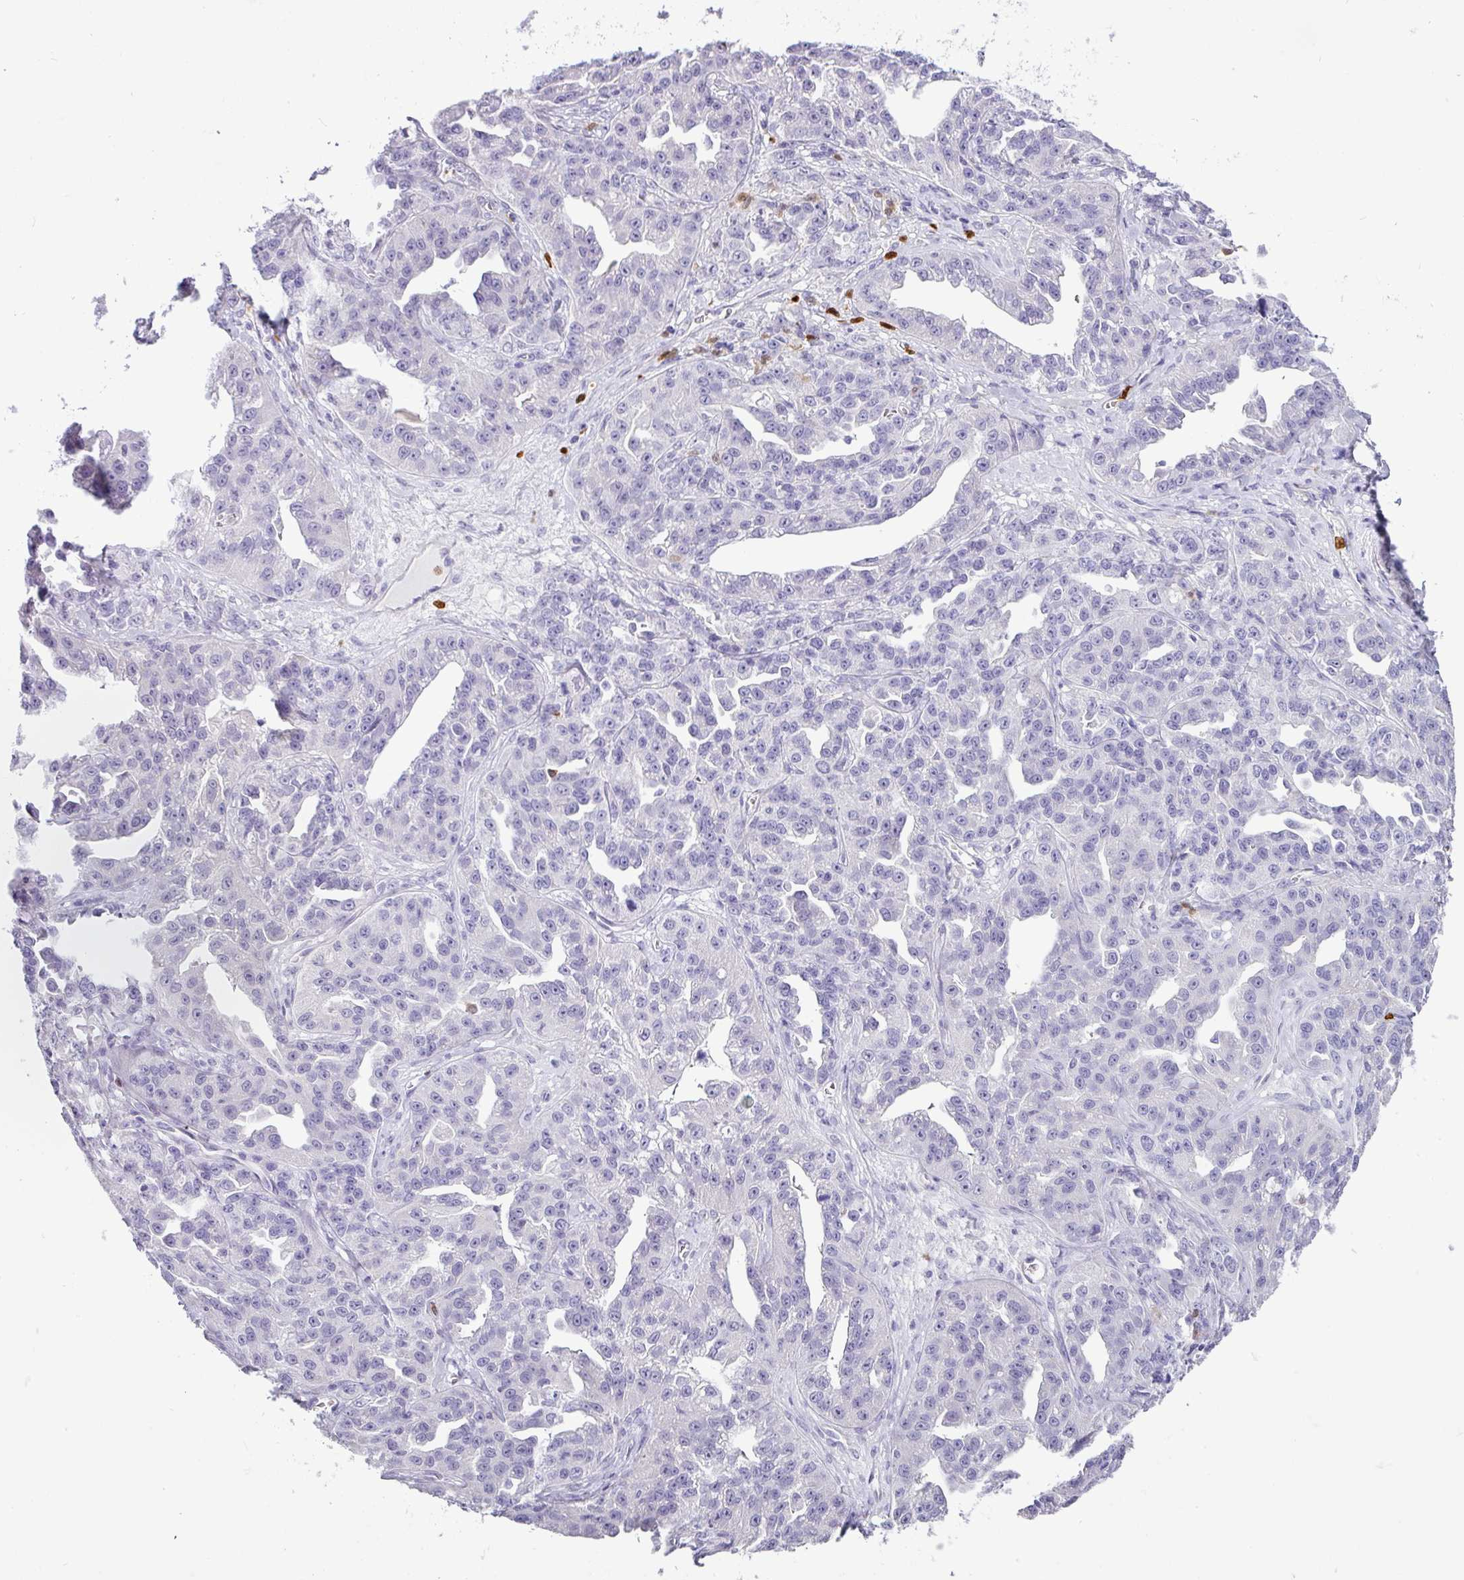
{"staining": {"intensity": "negative", "quantity": "none", "location": "none"}, "tissue": "ovarian cancer", "cell_type": "Tumor cells", "image_type": "cancer", "snomed": [{"axis": "morphology", "description": "Cystadenocarcinoma, serous, NOS"}, {"axis": "topography", "description": "Ovary"}], "caption": "Immunohistochemistry of human ovarian serous cystadenocarcinoma demonstrates no staining in tumor cells. (DAB immunohistochemistry with hematoxylin counter stain).", "gene": "SH2D3C", "patient": {"sex": "female", "age": 75}}